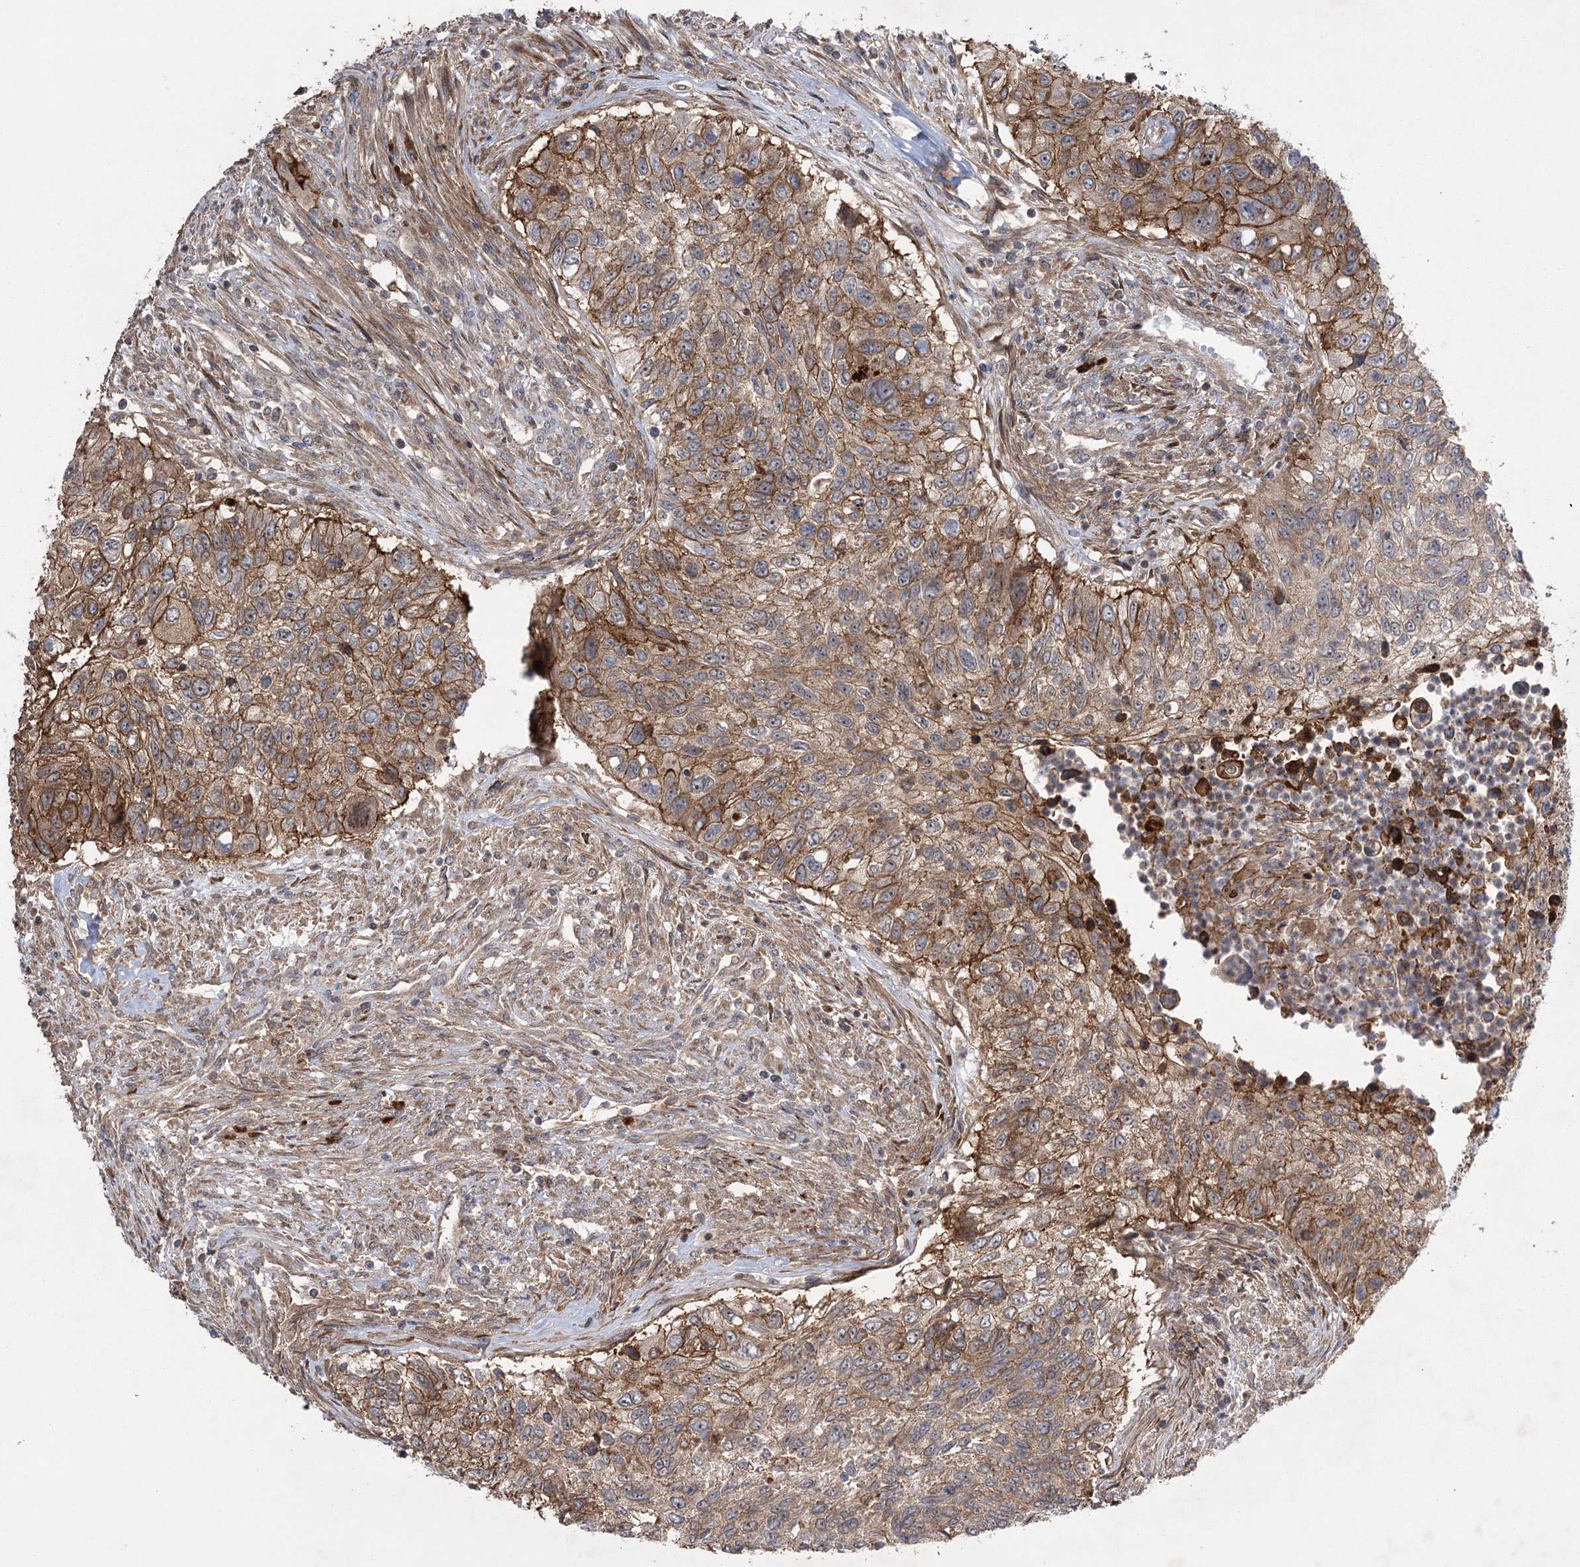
{"staining": {"intensity": "moderate", "quantity": ">75%", "location": "cytoplasmic/membranous"}, "tissue": "urothelial cancer", "cell_type": "Tumor cells", "image_type": "cancer", "snomed": [{"axis": "morphology", "description": "Urothelial carcinoma, High grade"}, {"axis": "topography", "description": "Urinary bladder"}], "caption": "This image demonstrates IHC staining of urothelial carcinoma (high-grade), with medium moderate cytoplasmic/membranous staining in about >75% of tumor cells.", "gene": "KCNN2", "patient": {"sex": "female", "age": 60}}